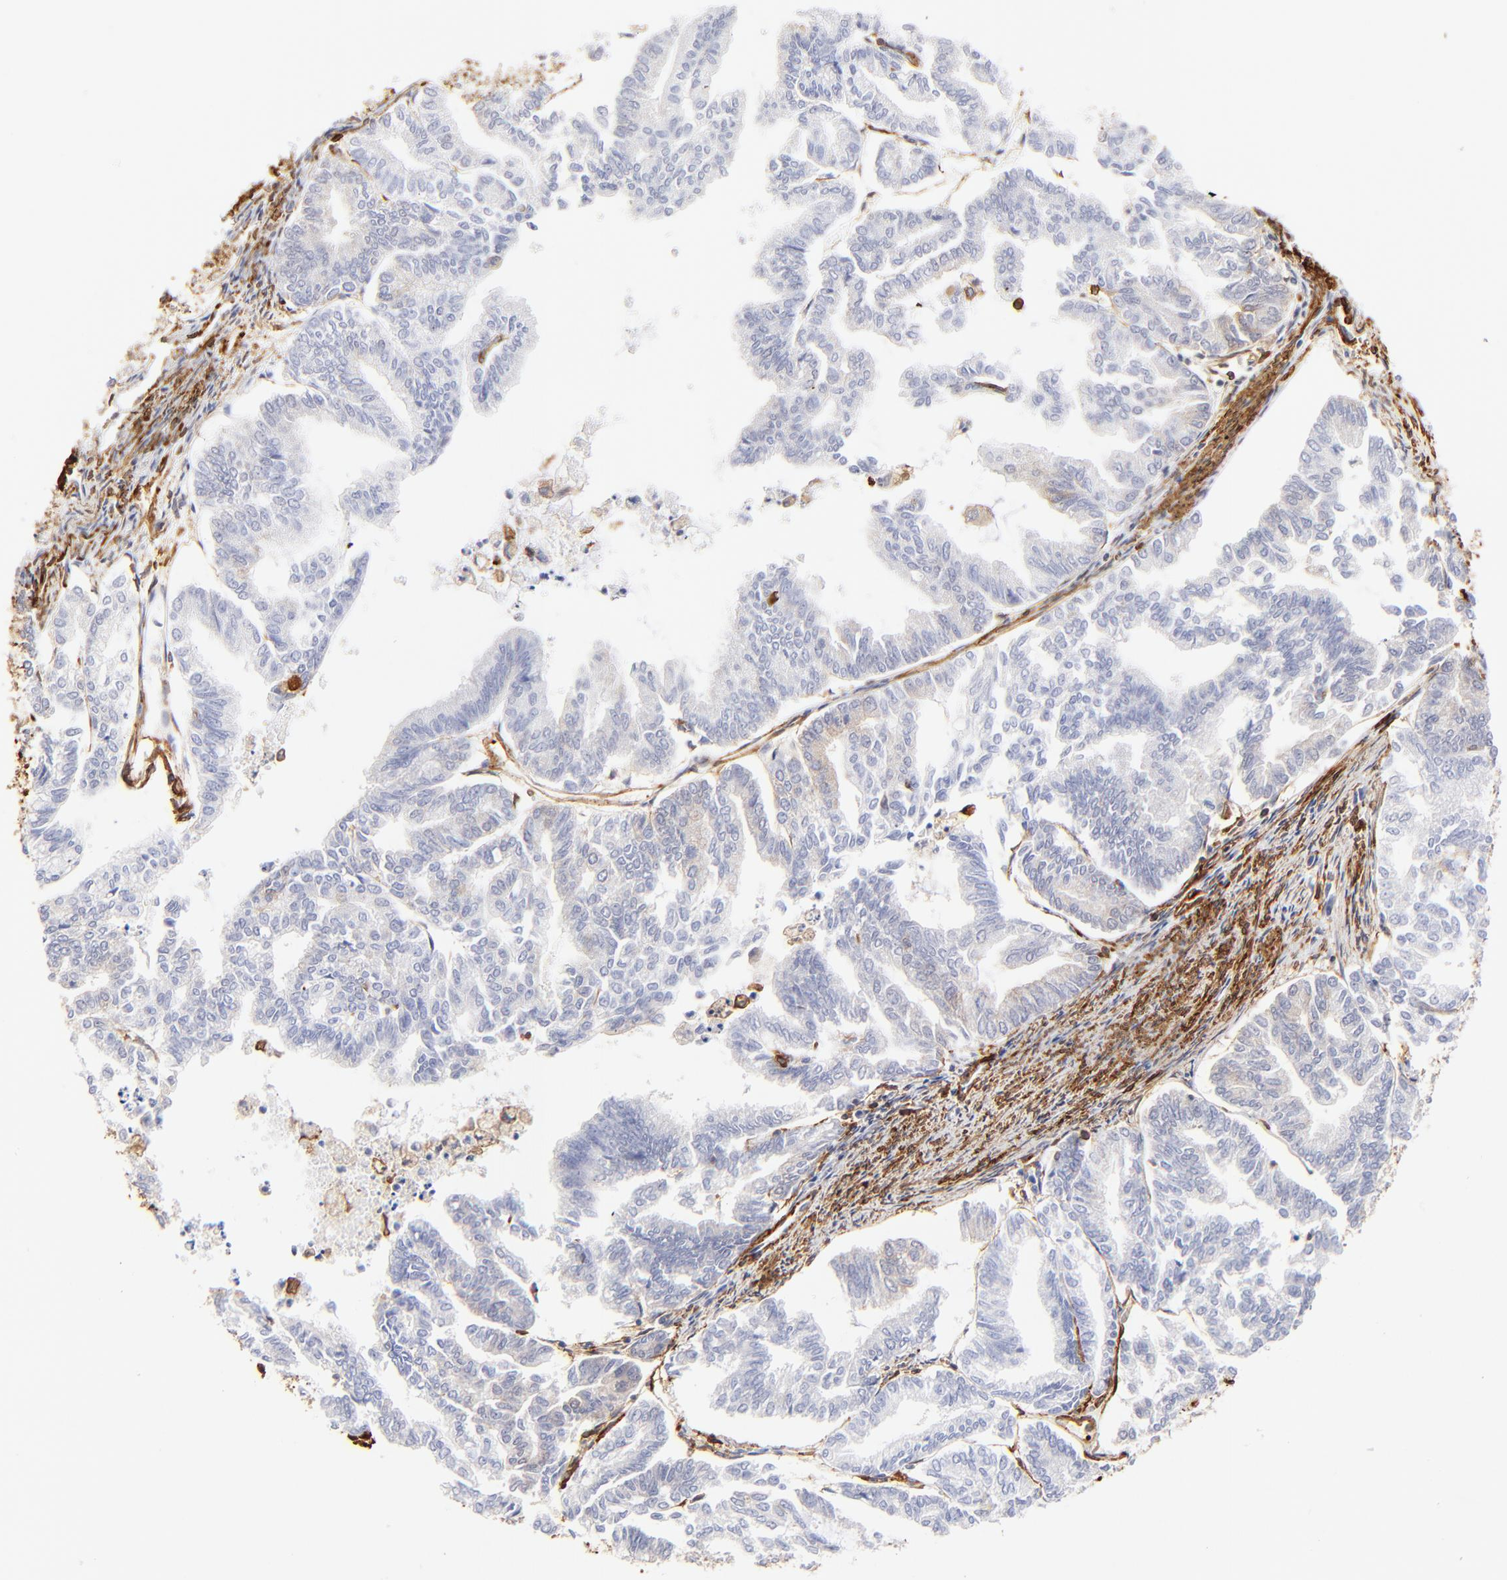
{"staining": {"intensity": "weak", "quantity": "<25%", "location": "cytoplasmic/membranous"}, "tissue": "endometrial cancer", "cell_type": "Tumor cells", "image_type": "cancer", "snomed": [{"axis": "morphology", "description": "Adenocarcinoma, NOS"}, {"axis": "topography", "description": "Endometrium"}], "caption": "Immunohistochemistry photomicrograph of human adenocarcinoma (endometrial) stained for a protein (brown), which exhibits no positivity in tumor cells.", "gene": "FLNA", "patient": {"sex": "female", "age": 79}}